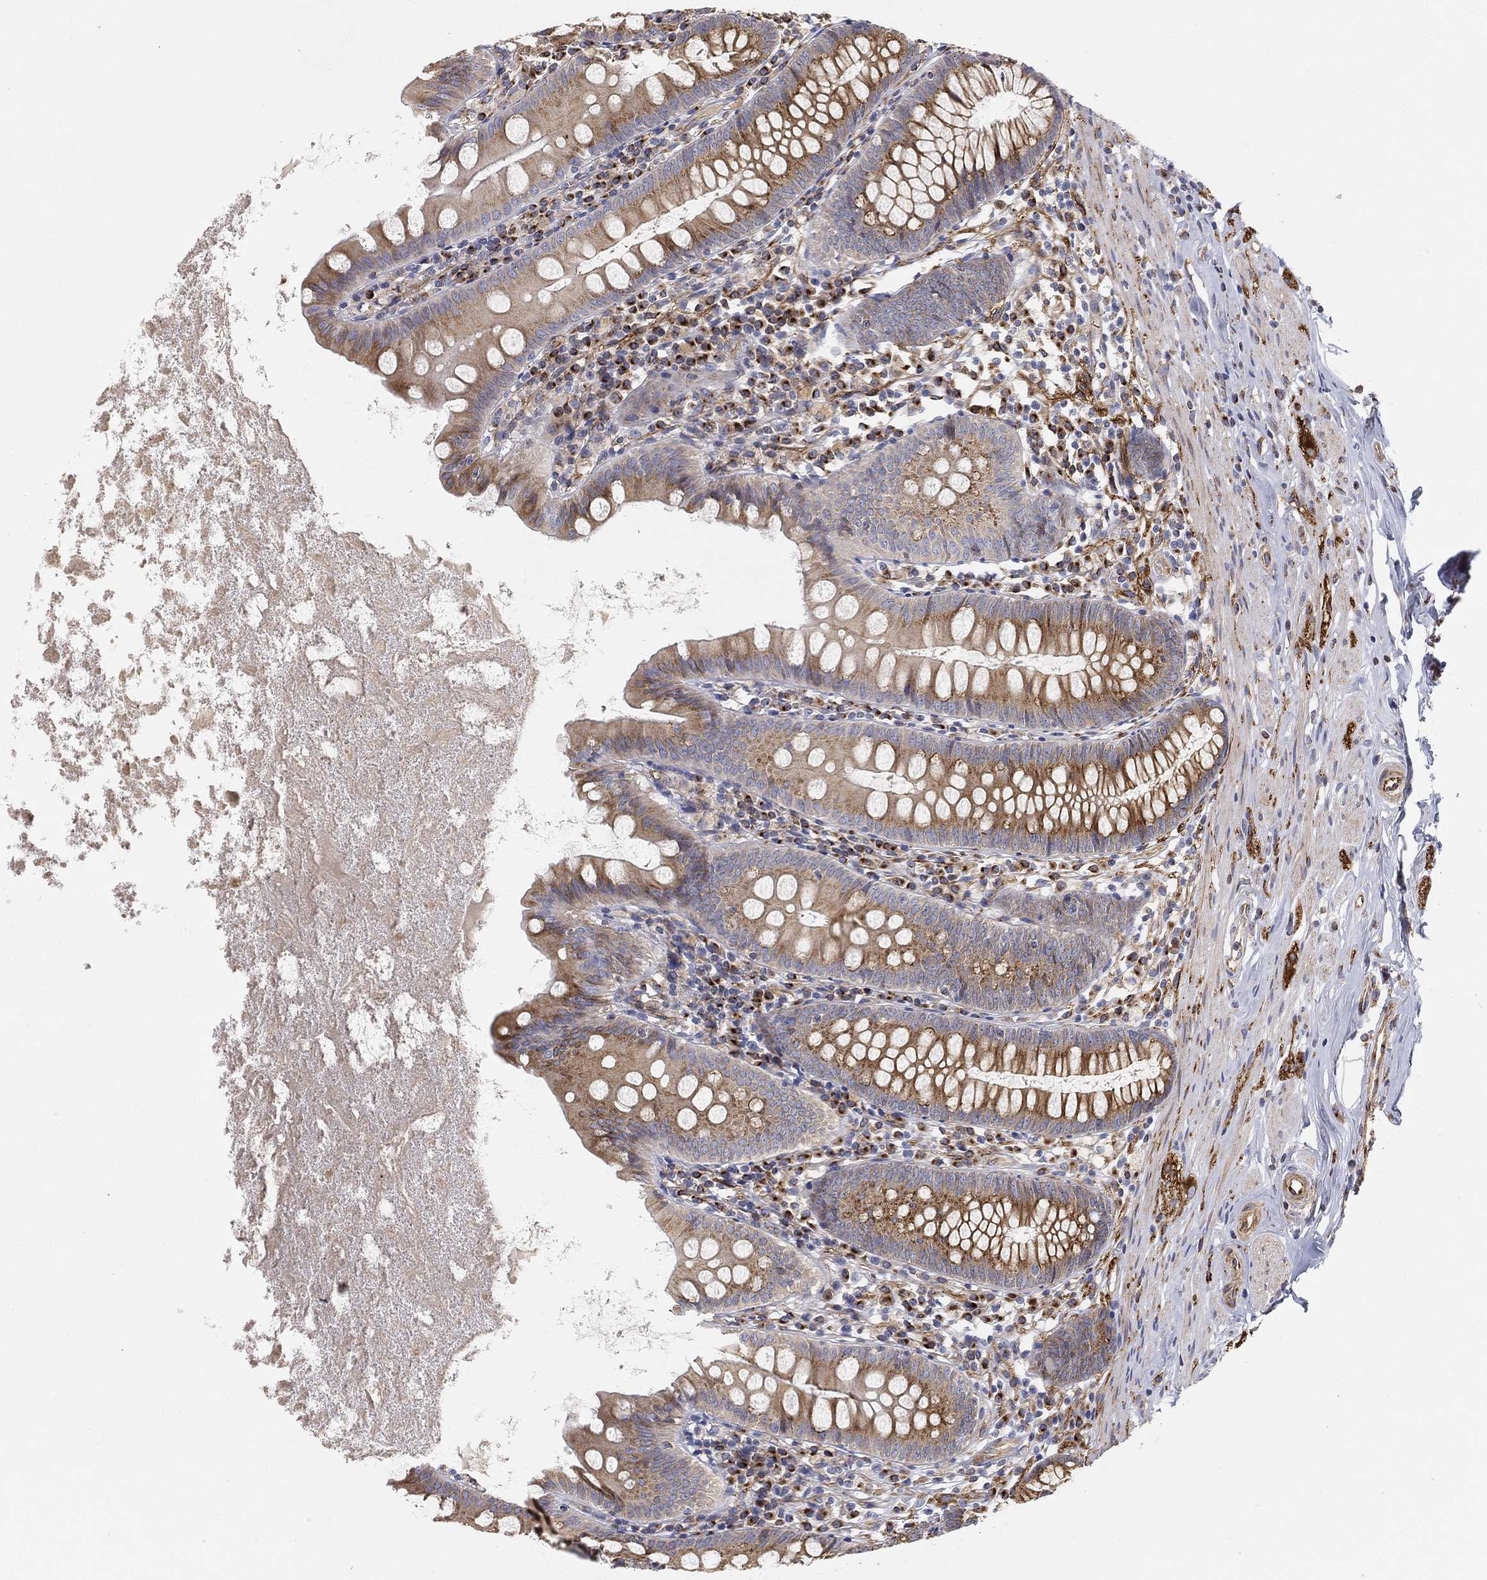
{"staining": {"intensity": "strong", "quantity": "25%-75%", "location": "cytoplasmic/membranous"}, "tissue": "appendix", "cell_type": "Glandular cells", "image_type": "normal", "snomed": [{"axis": "morphology", "description": "Normal tissue, NOS"}, {"axis": "topography", "description": "Appendix"}], "caption": "This is a photomicrograph of IHC staining of unremarkable appendix, which shows strong staining in the cytoplasmic/membranous of glandular cells.", "gene": "TMEM25", "patient": {"sex": "female", "age": 82}}